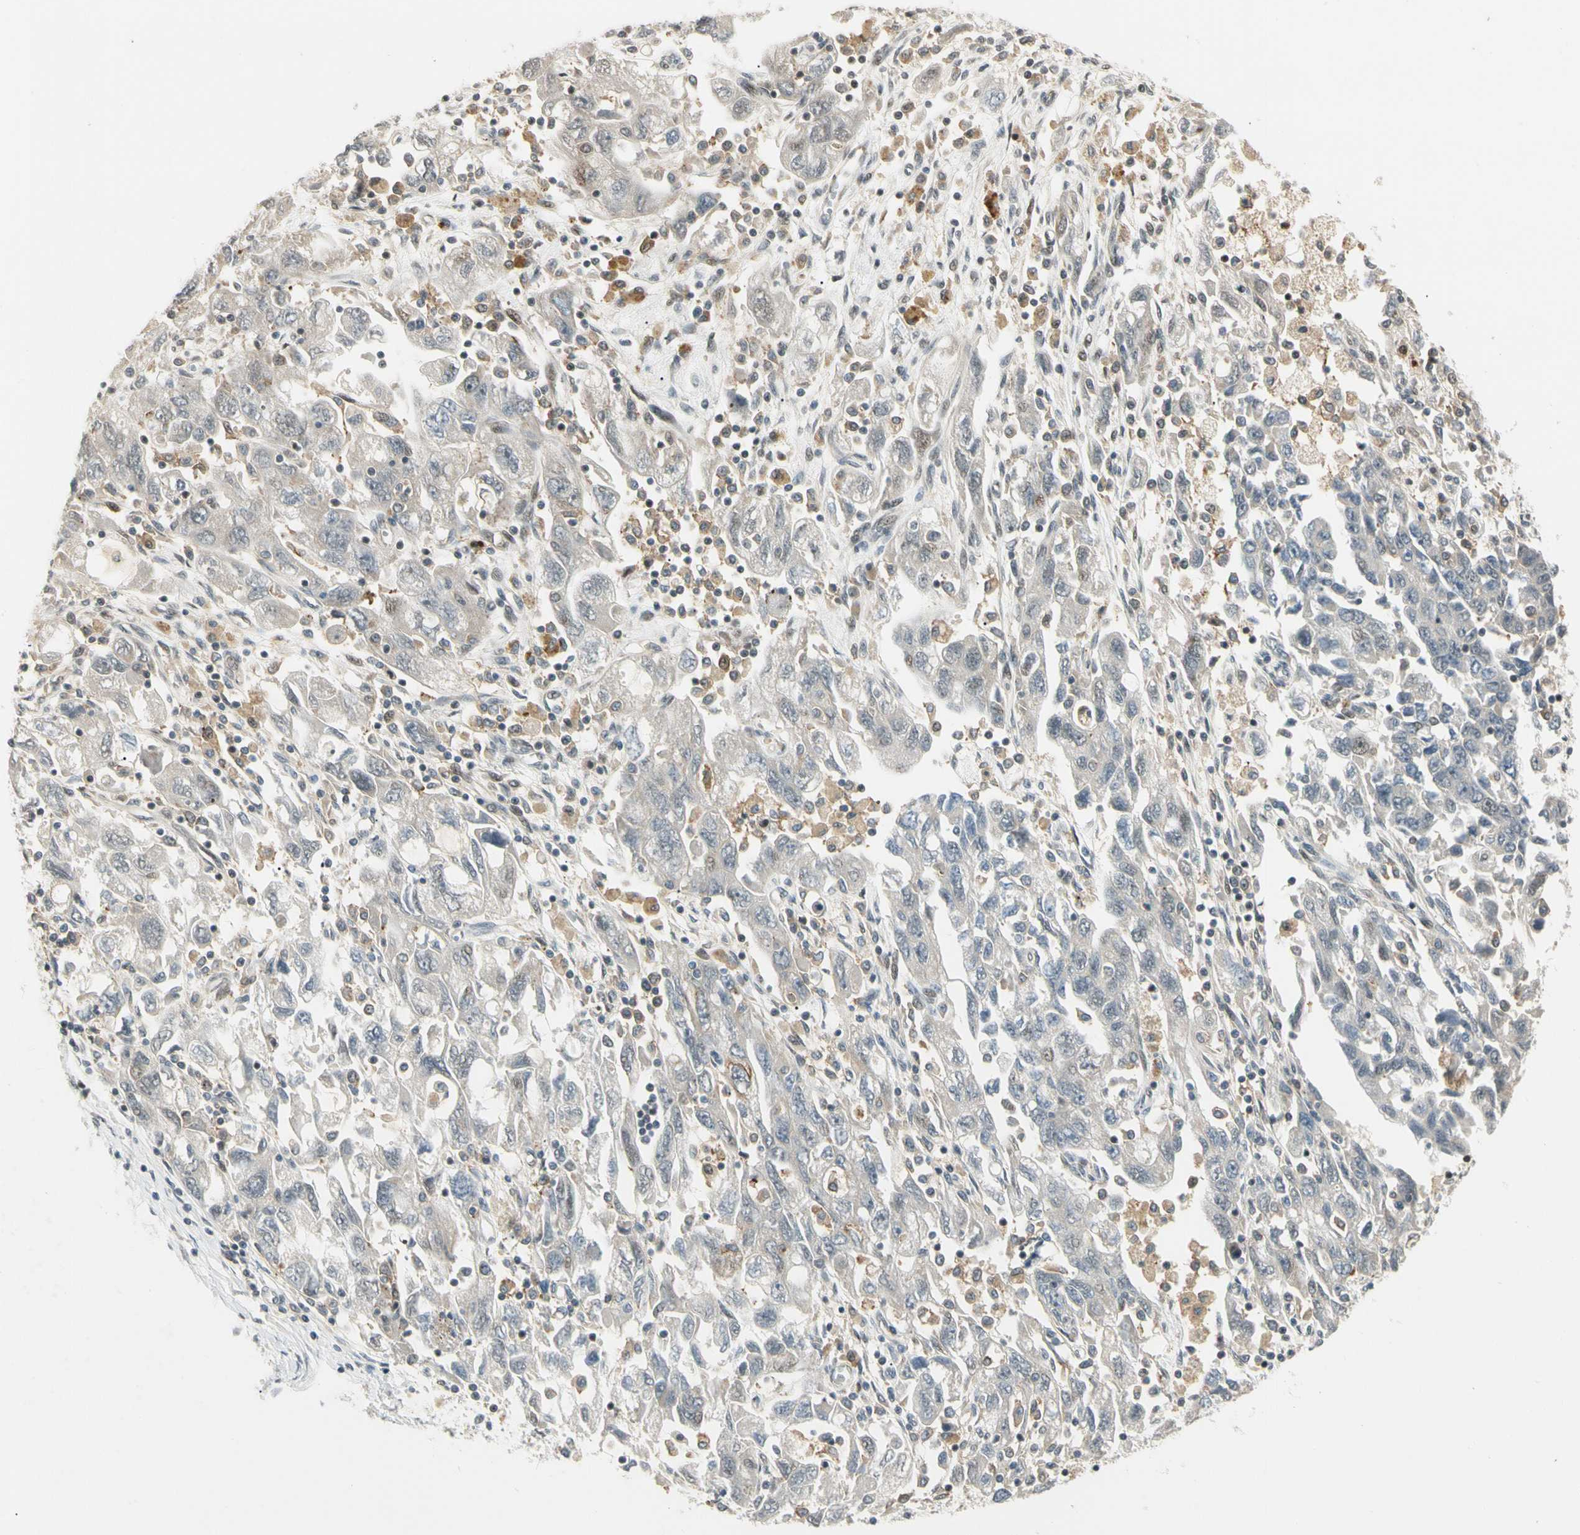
{"staining": {"intensity": "negative", "quantity": "none", "location": "none"}, "tissue": "ovarian cancer", "cell_type": "Tumor cells", "image_type": "cancer", "snomed": [{"axis": "morphology", "description": "Carcinoma, NOS"}, {"axis": "morphology", "description": "Cystadenocarcinoma, serous, NOS"}, {"axis": "topography", "description": "Ovary"}], "caption": "Histopathology image shows no protein expression in tumor cells of ovarian cancer (serous cystadenocarcinoma) tissue.", "gene": "FNDC3B", "patient": {"sex": "female", "age": 69}}